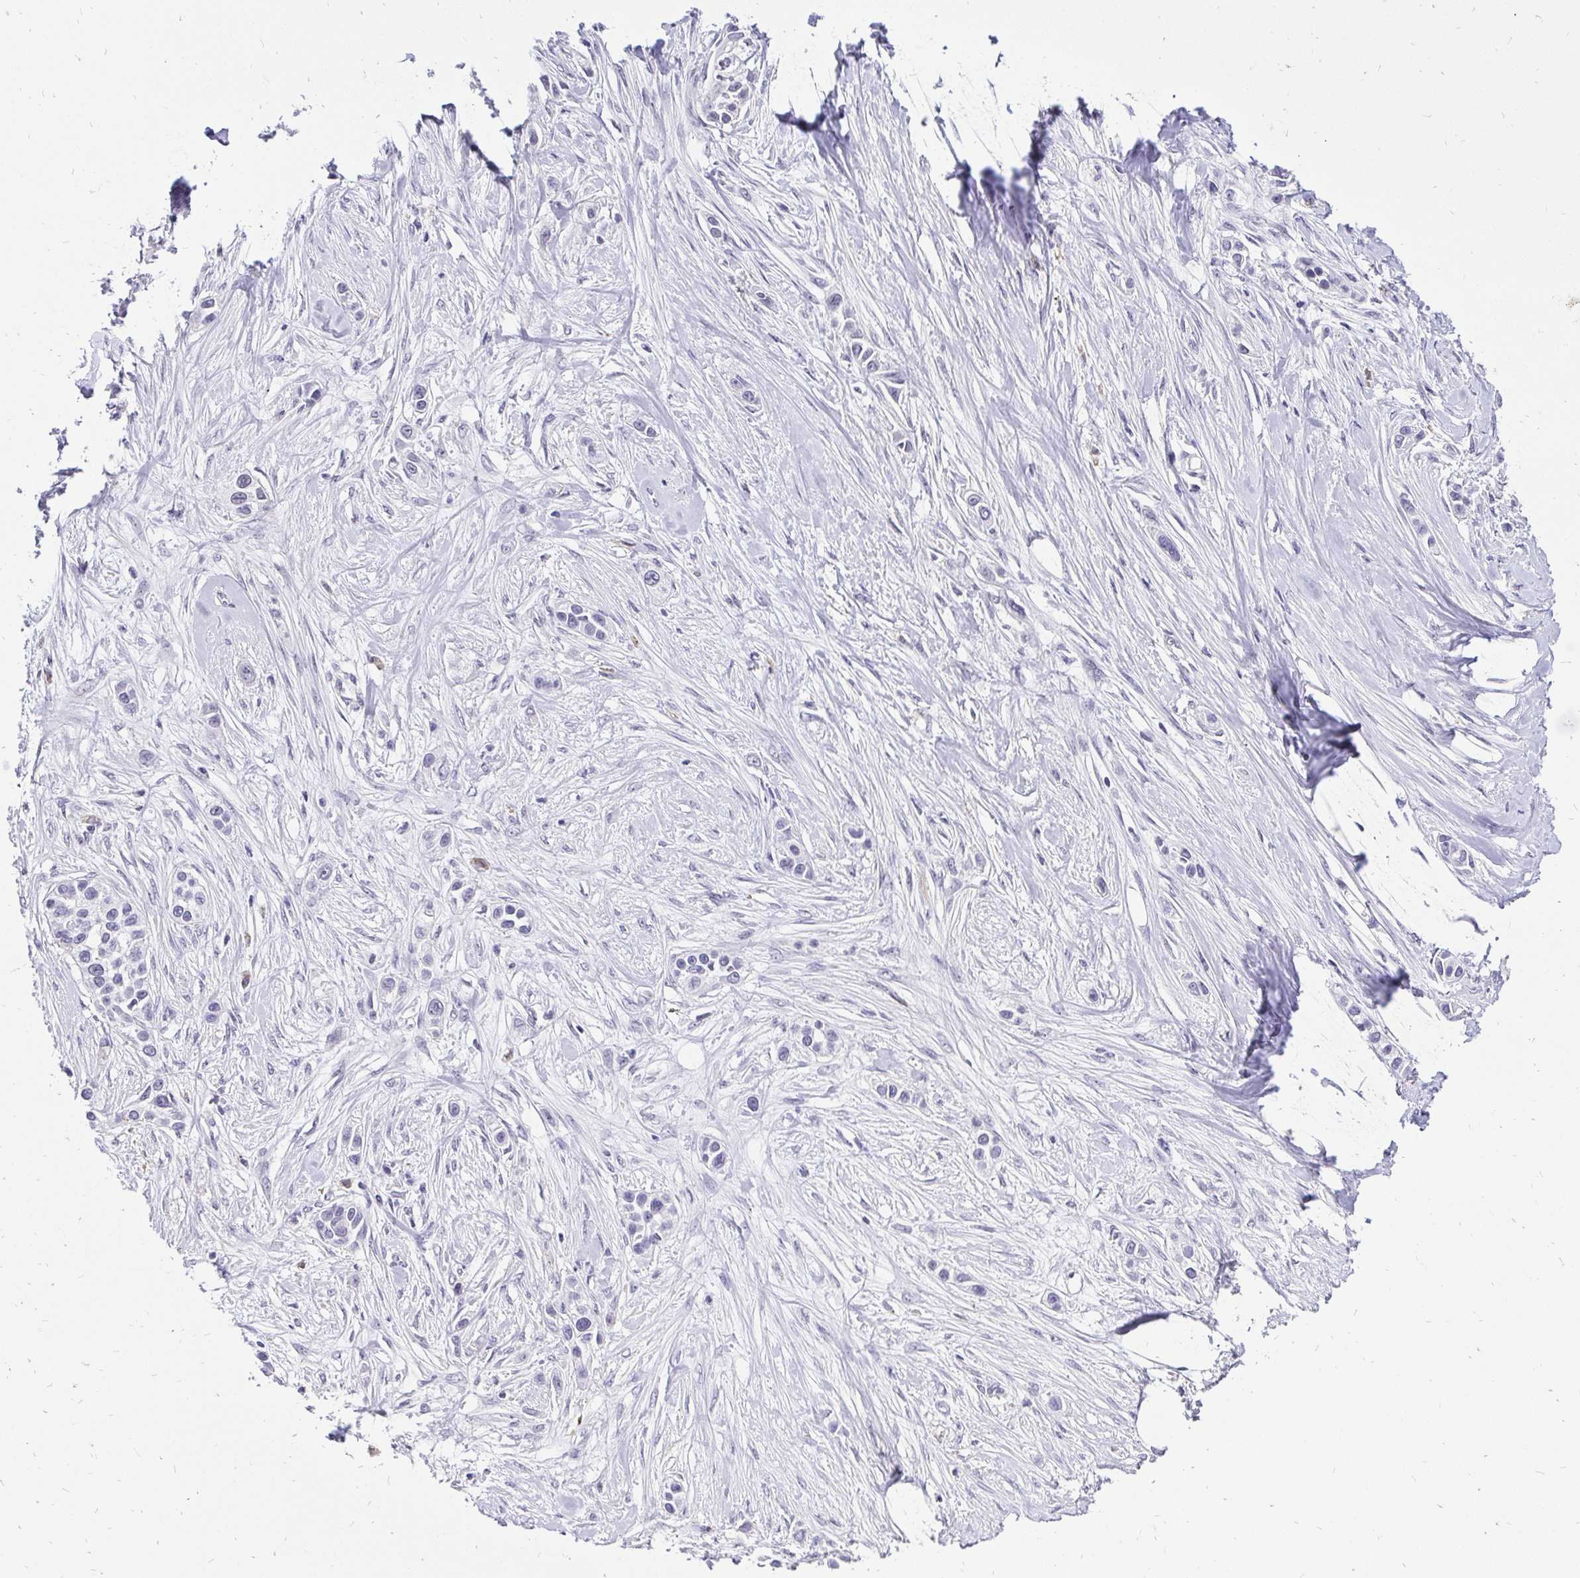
{"staining": {"intensity": "negative", "quantity": "none", "location": "none"}, "tissue": "skin cancer", "cell_type": "Tumor cells", "image_type": "cancer", "snomed": [{"axis": "morphology", "description": "Squamous cell carcinoma, NOS"}, {"axis": "topography", "description": "Skin"}], "caption": "Immunohistochemistry (IHC) micrograph of skin cancer stained for a protein (brown), which reveals no positivity in tumor cells.", "gene": "ZNF860", "patient": {"sex": "female", "age": 69}}